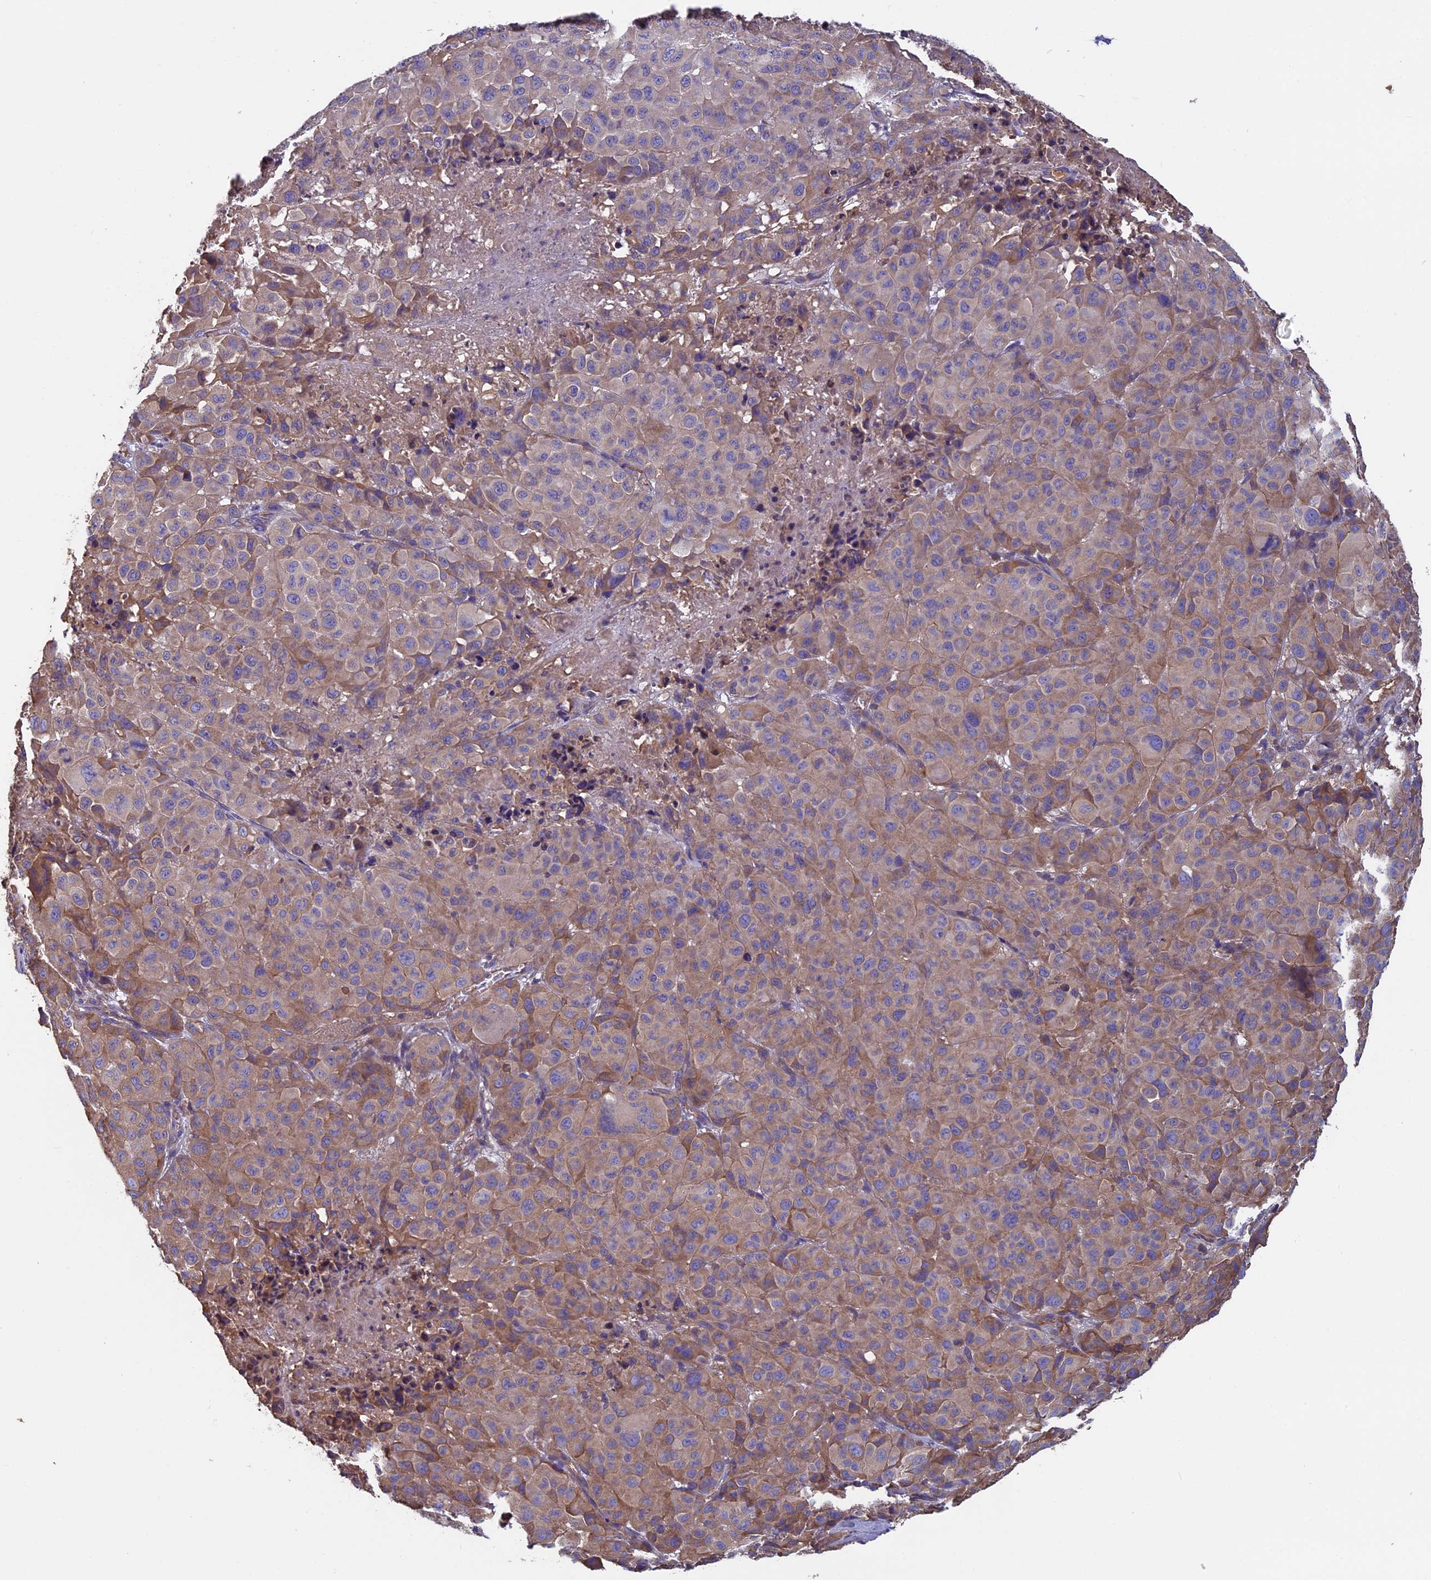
{"staining": {"intensity": "weak", "quantity": "25%-75%", "location": "cytoplasmic/membranous"}, "tissue": "melanoma", "cell_type": "Tumor cells", "image_type": "cancer", "snomed": [{"axis": "morphology", "description": "Malignant melanoma, NOS"}, {"axis": "topography", "description": "Skin"}], "caption": "A brown stain highlights weak cytoplasmic/membranous staining of a protein in human malignant melanoma tumor cells.", "gene": "CCDC153", "patient": {"sex": "male", "age": 73}}